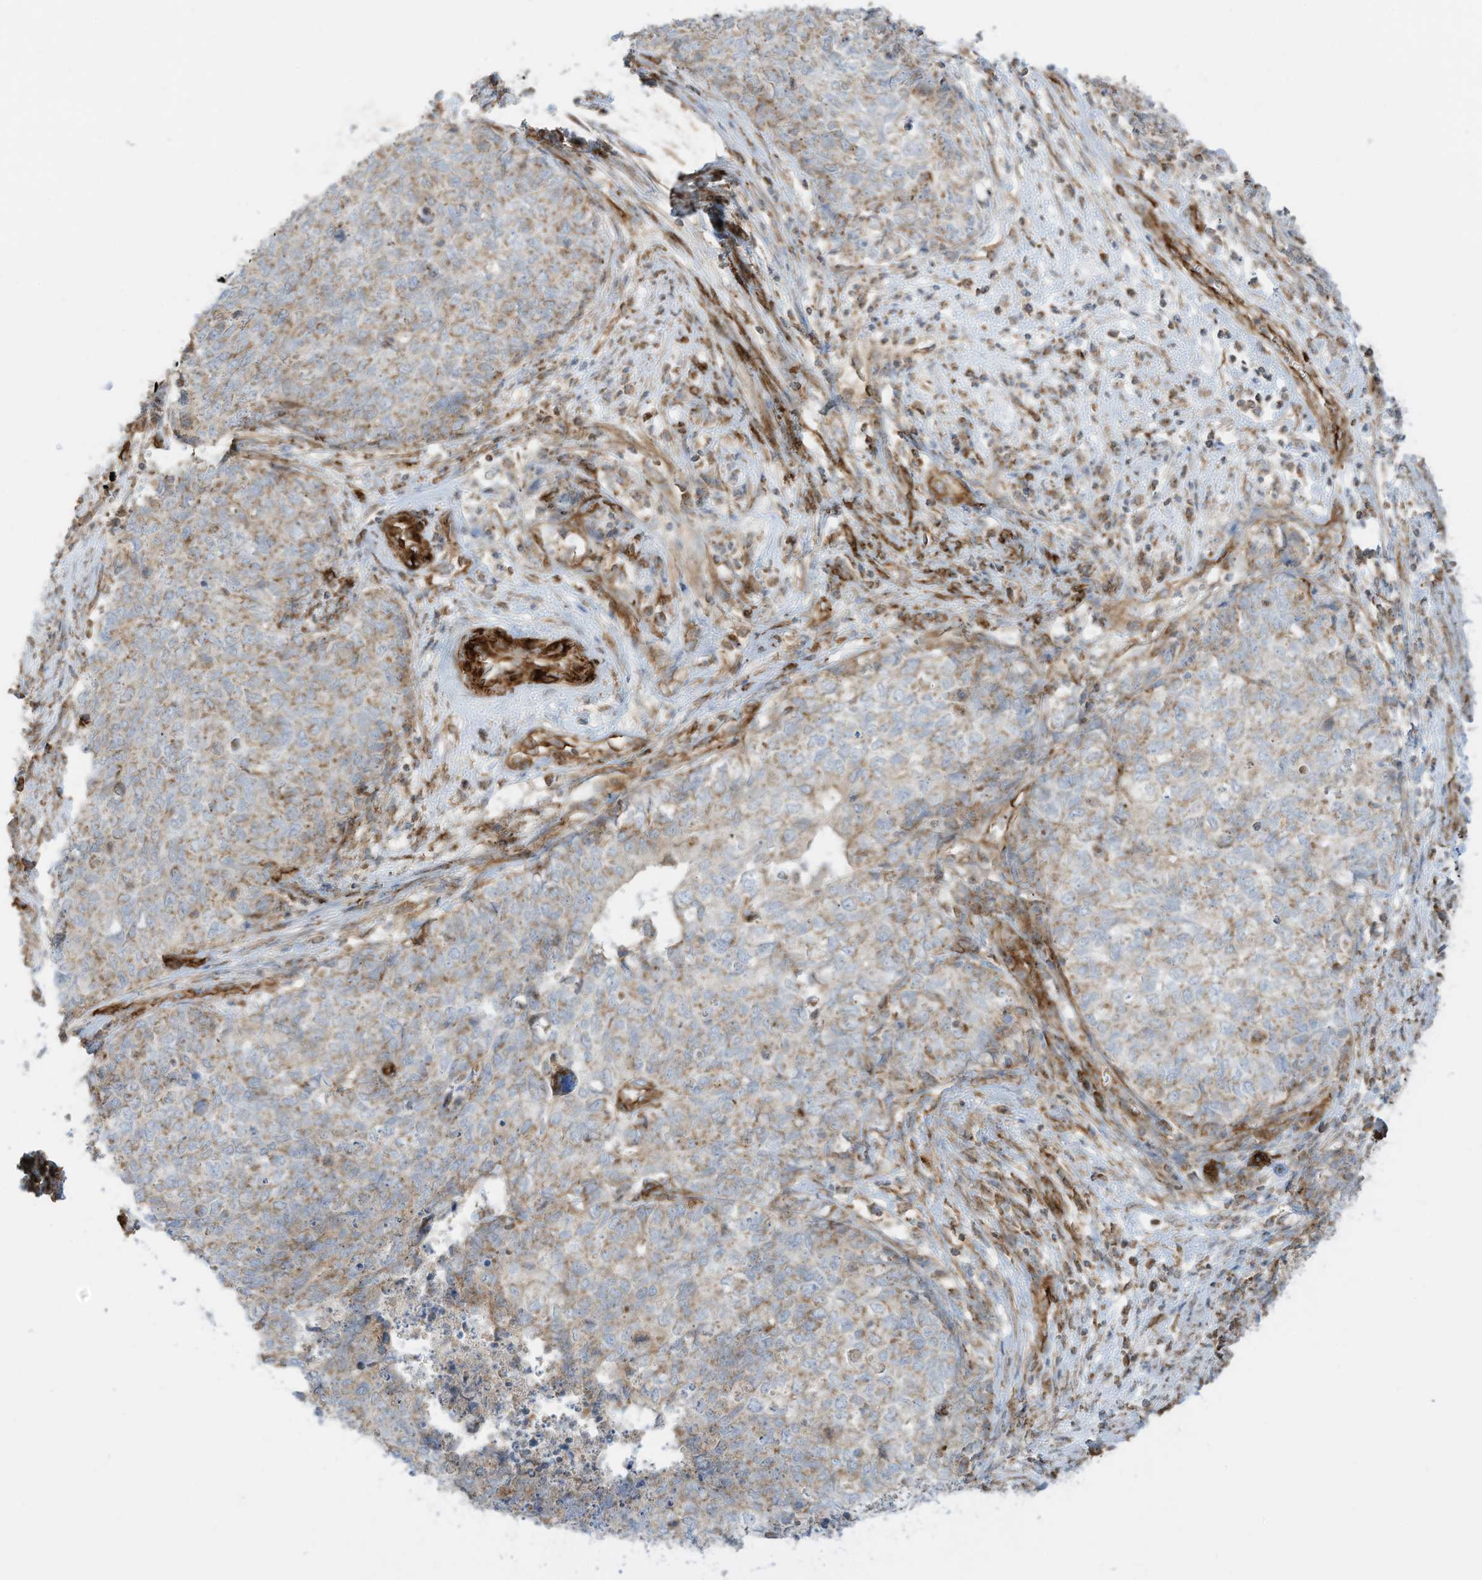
{"staining": {"intensity": "weak", "quantity": "25%-75%", "location": "cytoplasmic/membranous"}, "tissue": "cervical cancer", "cell_type": "Tumor cells", "image_type": "cancer", "snomed": [{"axis": "morphology", "description": "Squamous cell carcinoma, NOS"}, {"axis": "topography", "description": "Cervix"}], "caption": "Protein expression analysis of cervical cancer (squamous cell carcinoma) displays weak cytoplasmic/membranous staining in about 25%-75% of tumor cells.", "gene": "ABCB7", "patient": {"sex": "female", "age": 63}}